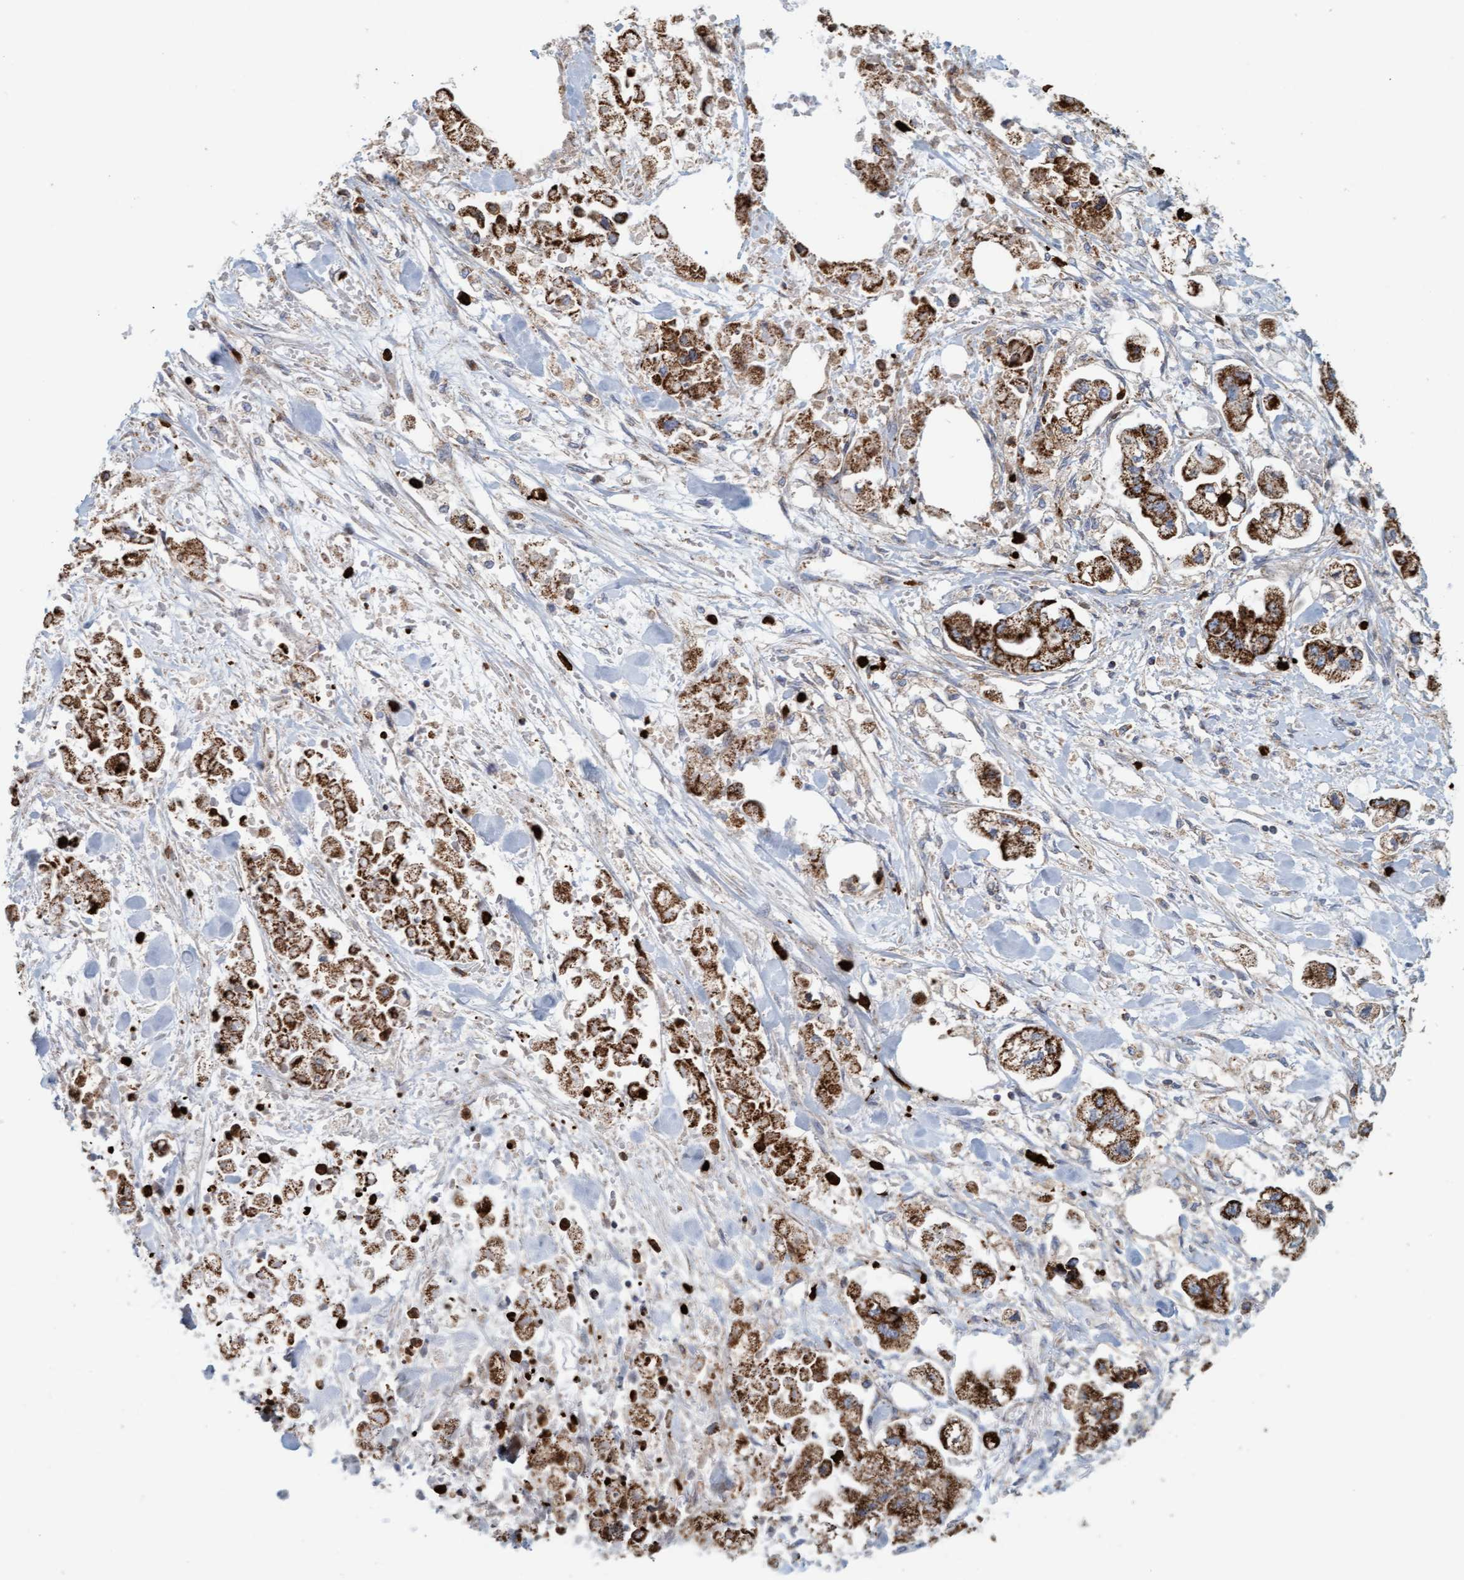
{"staining": {"intensity": "strong", "quantity": ">75%", "location": "cytoplasmic/membranous"}, "tissue": "stomach cancer", "cell_type": "Tumor cells", "image_type": "cancer", "snomed": [{"axis": "morphology", "description": "Normal tissue, NOS"}, {"axis": "morphology", "description": "Adenocarcinoma, NOS"}, {"axis": "topography", "description": "Stomach"}], "caption": "Immunohistochemistry photomicrograph of human stomach cancer (adenocarcinoma) stained for a protein (brown), which shows high levels of strong cytoplasmic/membranous positivity in about >75% of tumor cells.", "gene": "B9D1", "patient": {"sex": "male", "age": 62}}